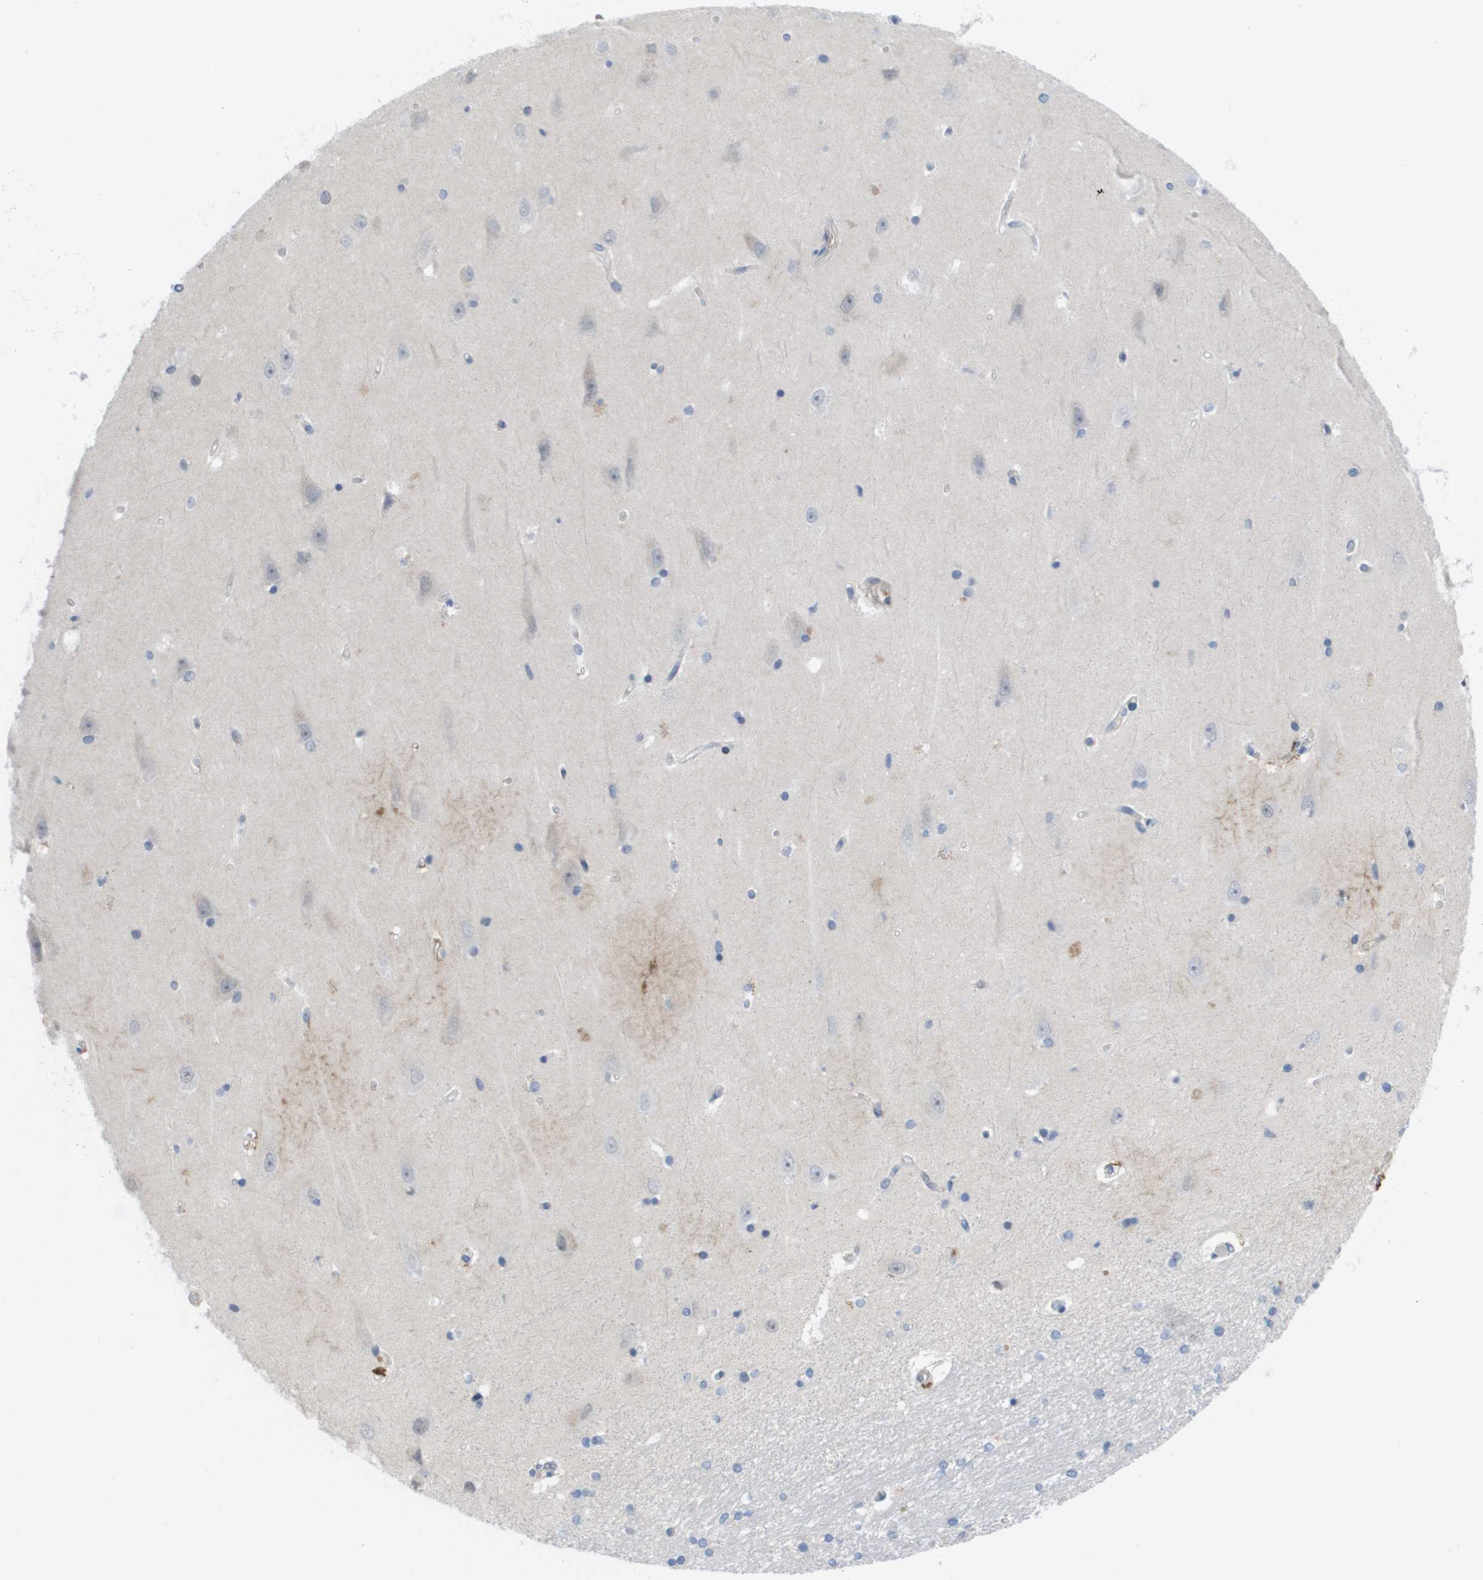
{"staining": {"intensity": "moderate", "quantity": "<25%", "location": "cytoplasmic/membranous"}, "tissue": "hippocampus", "cell_type": "Glial cells", "image_type": "normal", "snomed": [{"axis": "morphology", "description": "Normal tissue, NOS"}, {"axis": "topography", "description": "Hippocampus"}], "caption": "The micrograph reveals staining of normal hippocampus, revealing moderate cytoplasmic/membranous protein positivity (brown color) within glial cells.", "gene": "MARCHF8", "patient": {"sex": "male", "age": 45}}